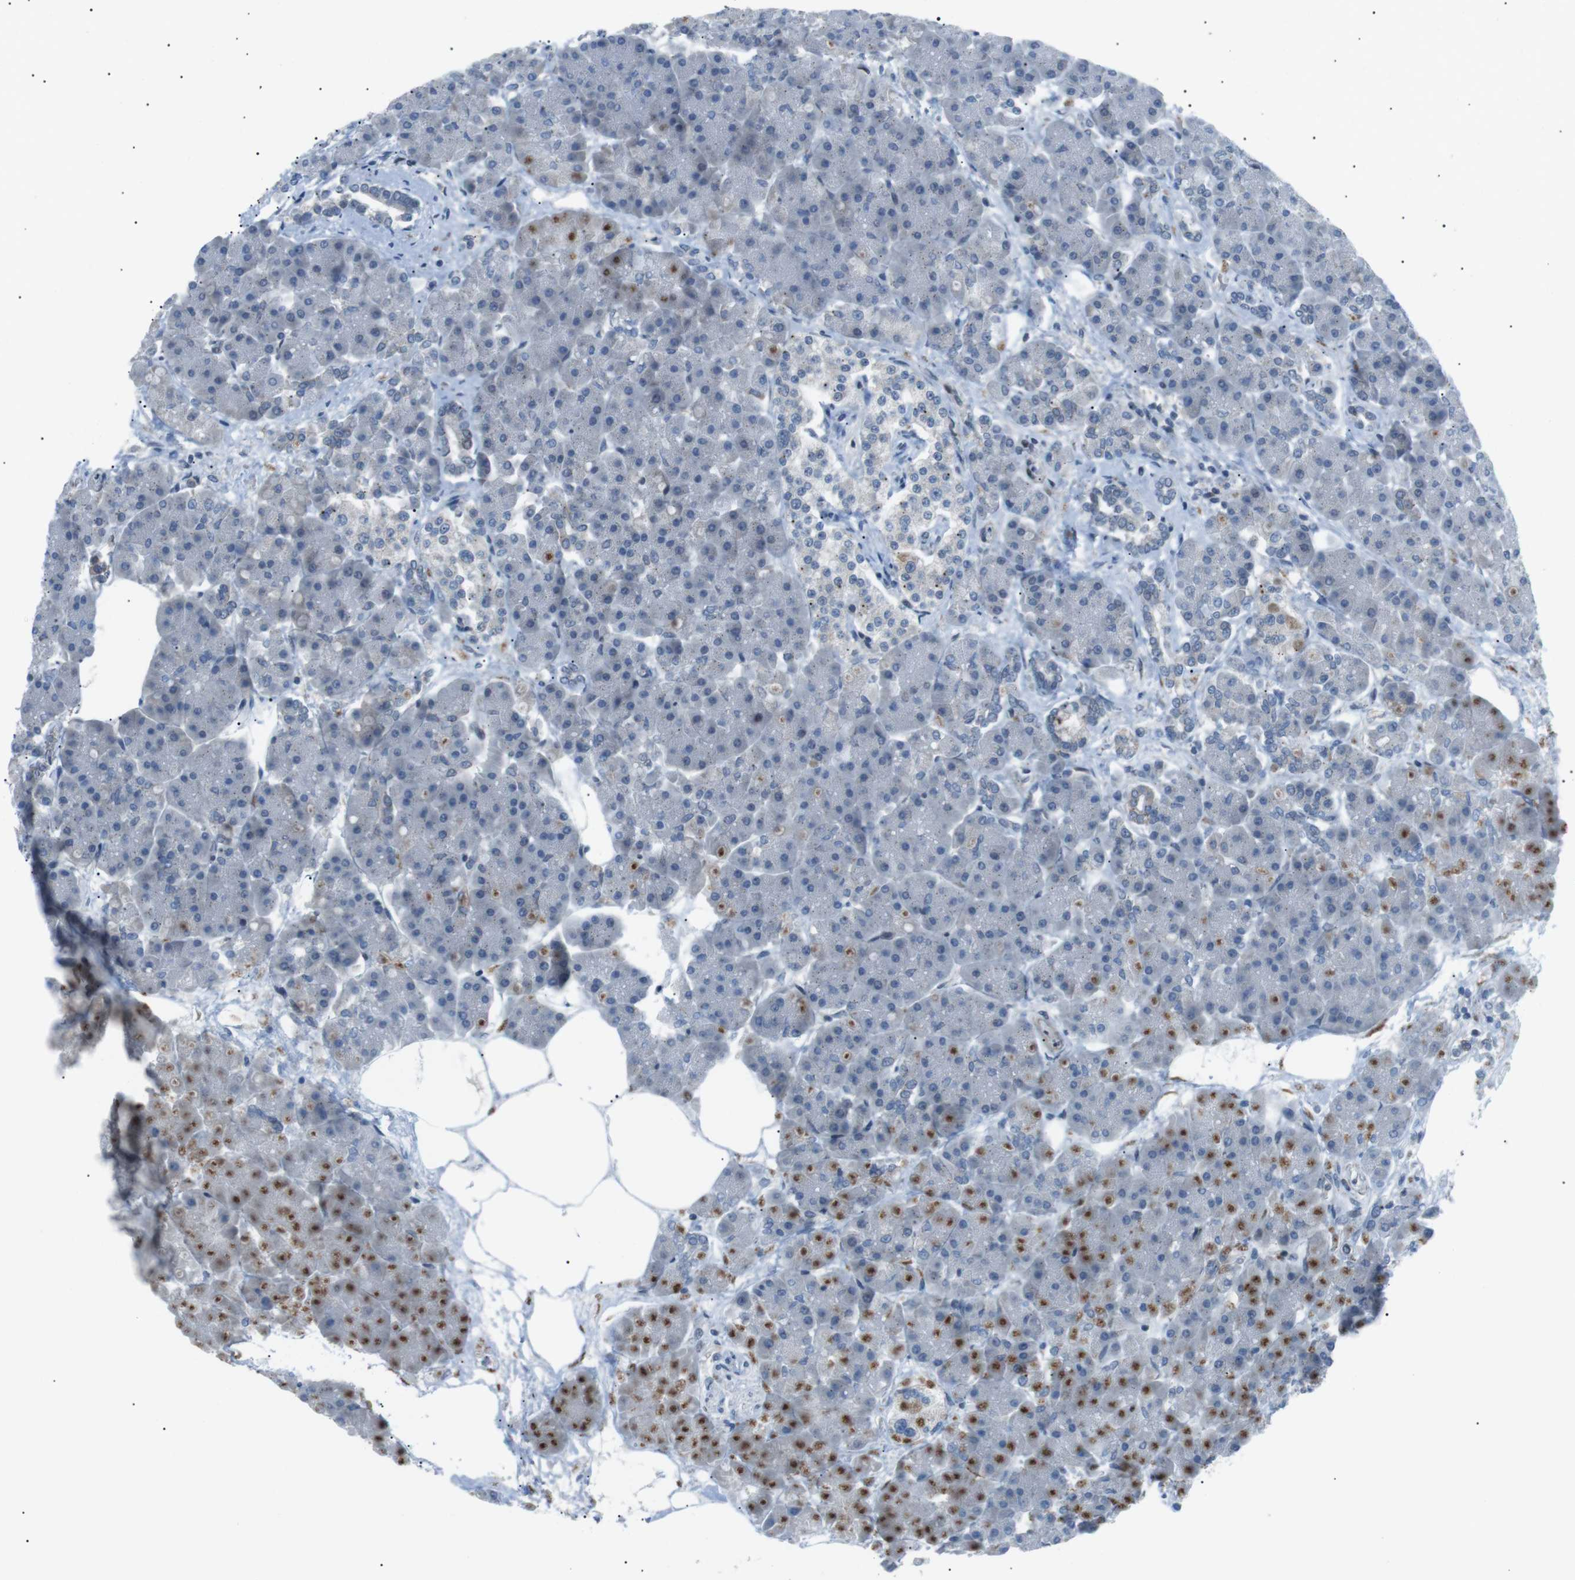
{"staining": {"intensity": "moderate", "quantity": "<25%", "location": "cytoplasmic/membranous"}, "tissue": "pancreas", "cell_type": "Exocrine glandular cells", "image_type": "normal", "snomed": [{"axis": "morphology", "description": "Normal tissue, NOS"}, {"axis": "topography", "description": "Pancreas"}], "caption": "A high-resolution micrograph shows immunohistochemistry staining of normal pancreas, which demonstrates moderate cytoplasmic/membranous positivity in about <25% of exocrine glandular cells. Nuclei are stained in blue.", "gene": "ARID5B", "patient": {"sex": "female", "age": 70}}